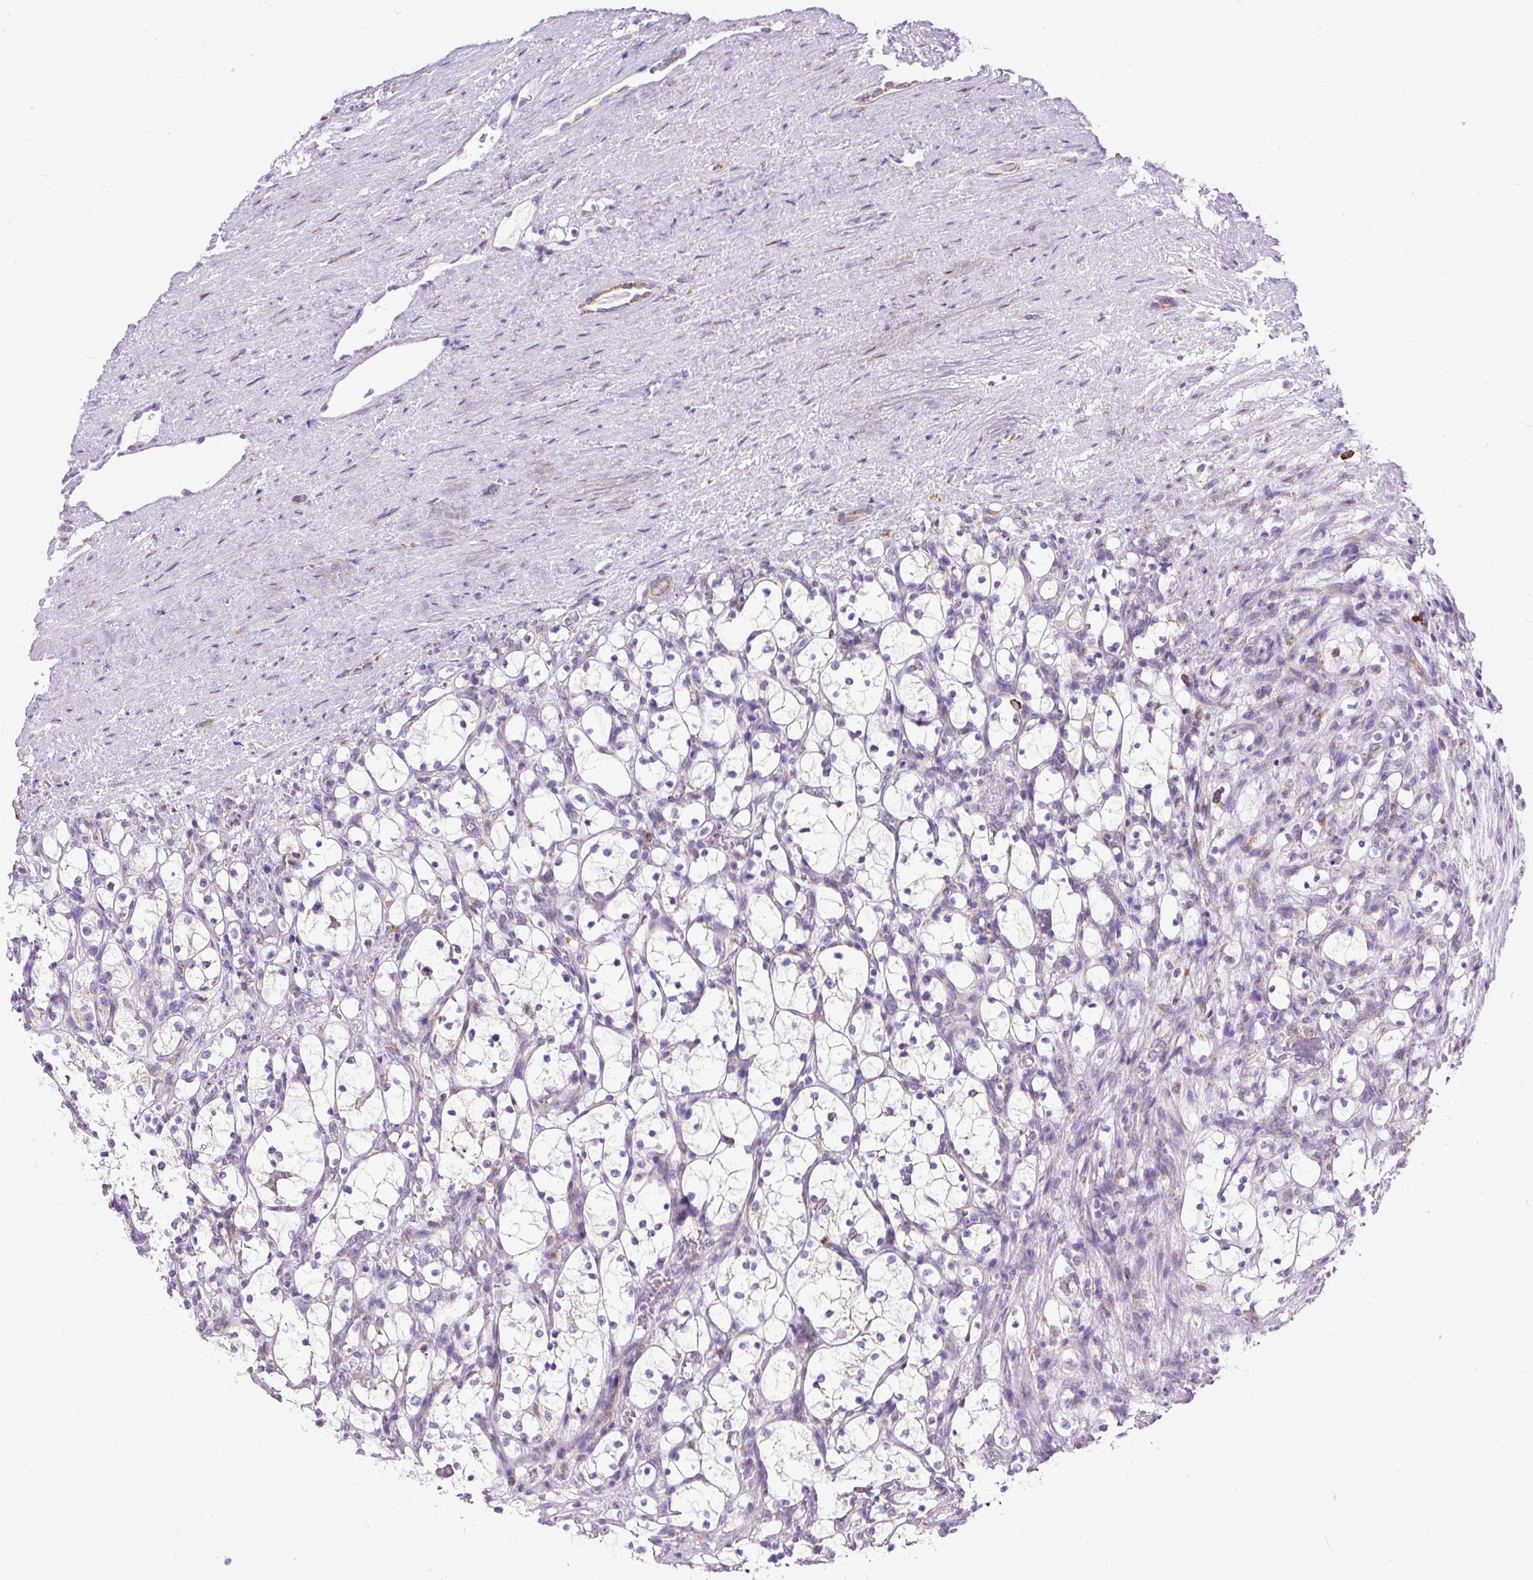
{"staining": {"intensity": "negative", "quantity": "none", "location": "none"}, "tissue": "renal cancer", "cell_type": "Tumor cells", "image_type": "cancer", "snomed": [{"axis": "morphology", "description": "Adenocarcinoma, NOS"}, {"axis": "topography", "description": "Kidney"}], "caption": "Photomicrograph shows no significant protein staining in tumor cells of adenocarcinoma (renal).", "gene": "DDOST", "patient": {"sex": "female", "age": 69}}